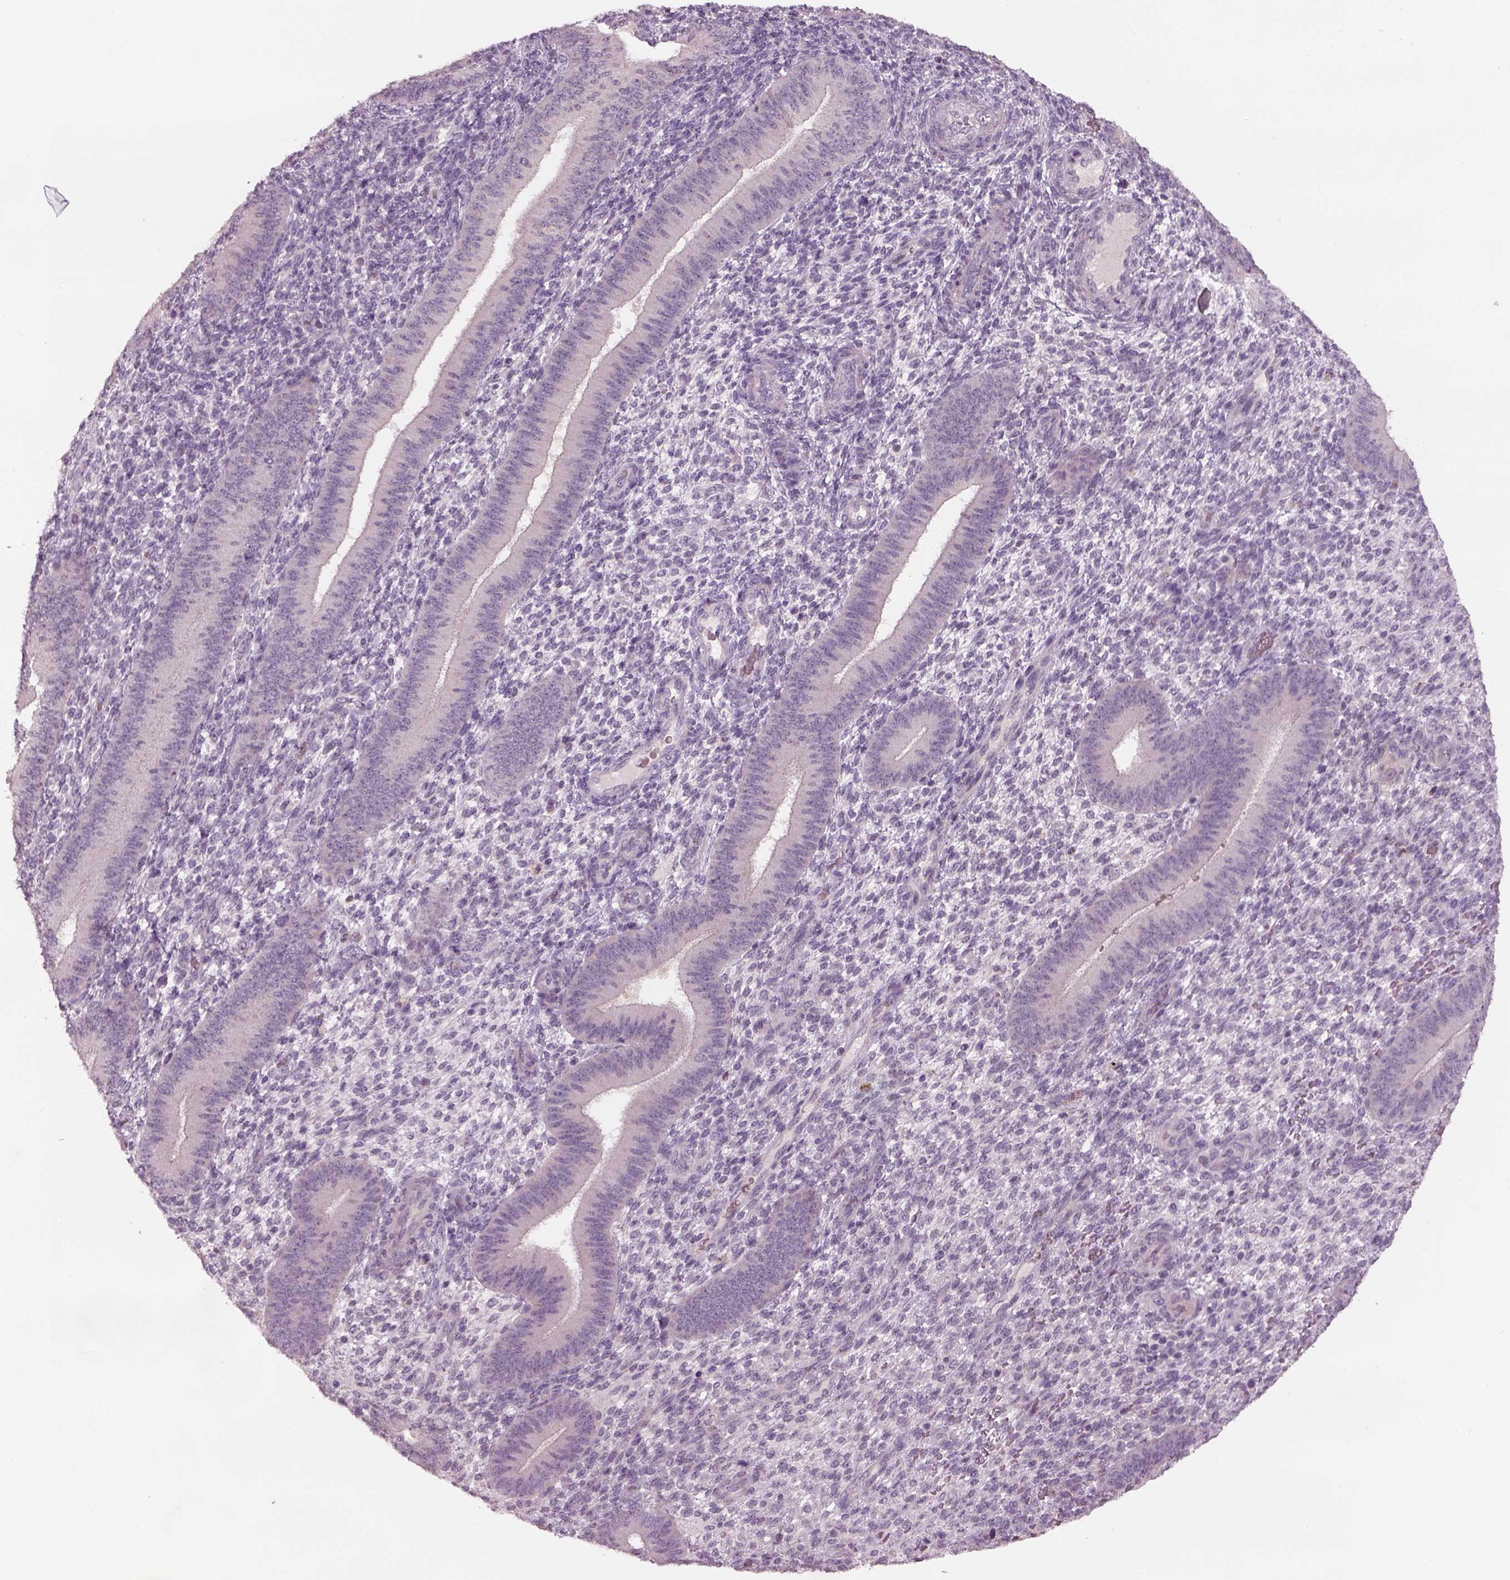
{"staining": {"intensity": "negative", "quantity": "none", "location": "none"}, "tissue": "endometrium", "cell_type": "Cells in endometrial stroma", "image_type": "normal", "snomed": [{"axis": "morphology", "description": "Normal tissue, NOS"}, {"axis": "topography", "description": "Endometrium"}], "caption": "High magnification brightfield microscopy of normal endometrium stained with DAB (3,3'-diaminobenzidine) (brown) and counterstained with hematoxylin (blue): cells in endometrial stroma show no significant positivity.", "gene": "GDNF", "patient": {"sex": "female", "age": 39}}